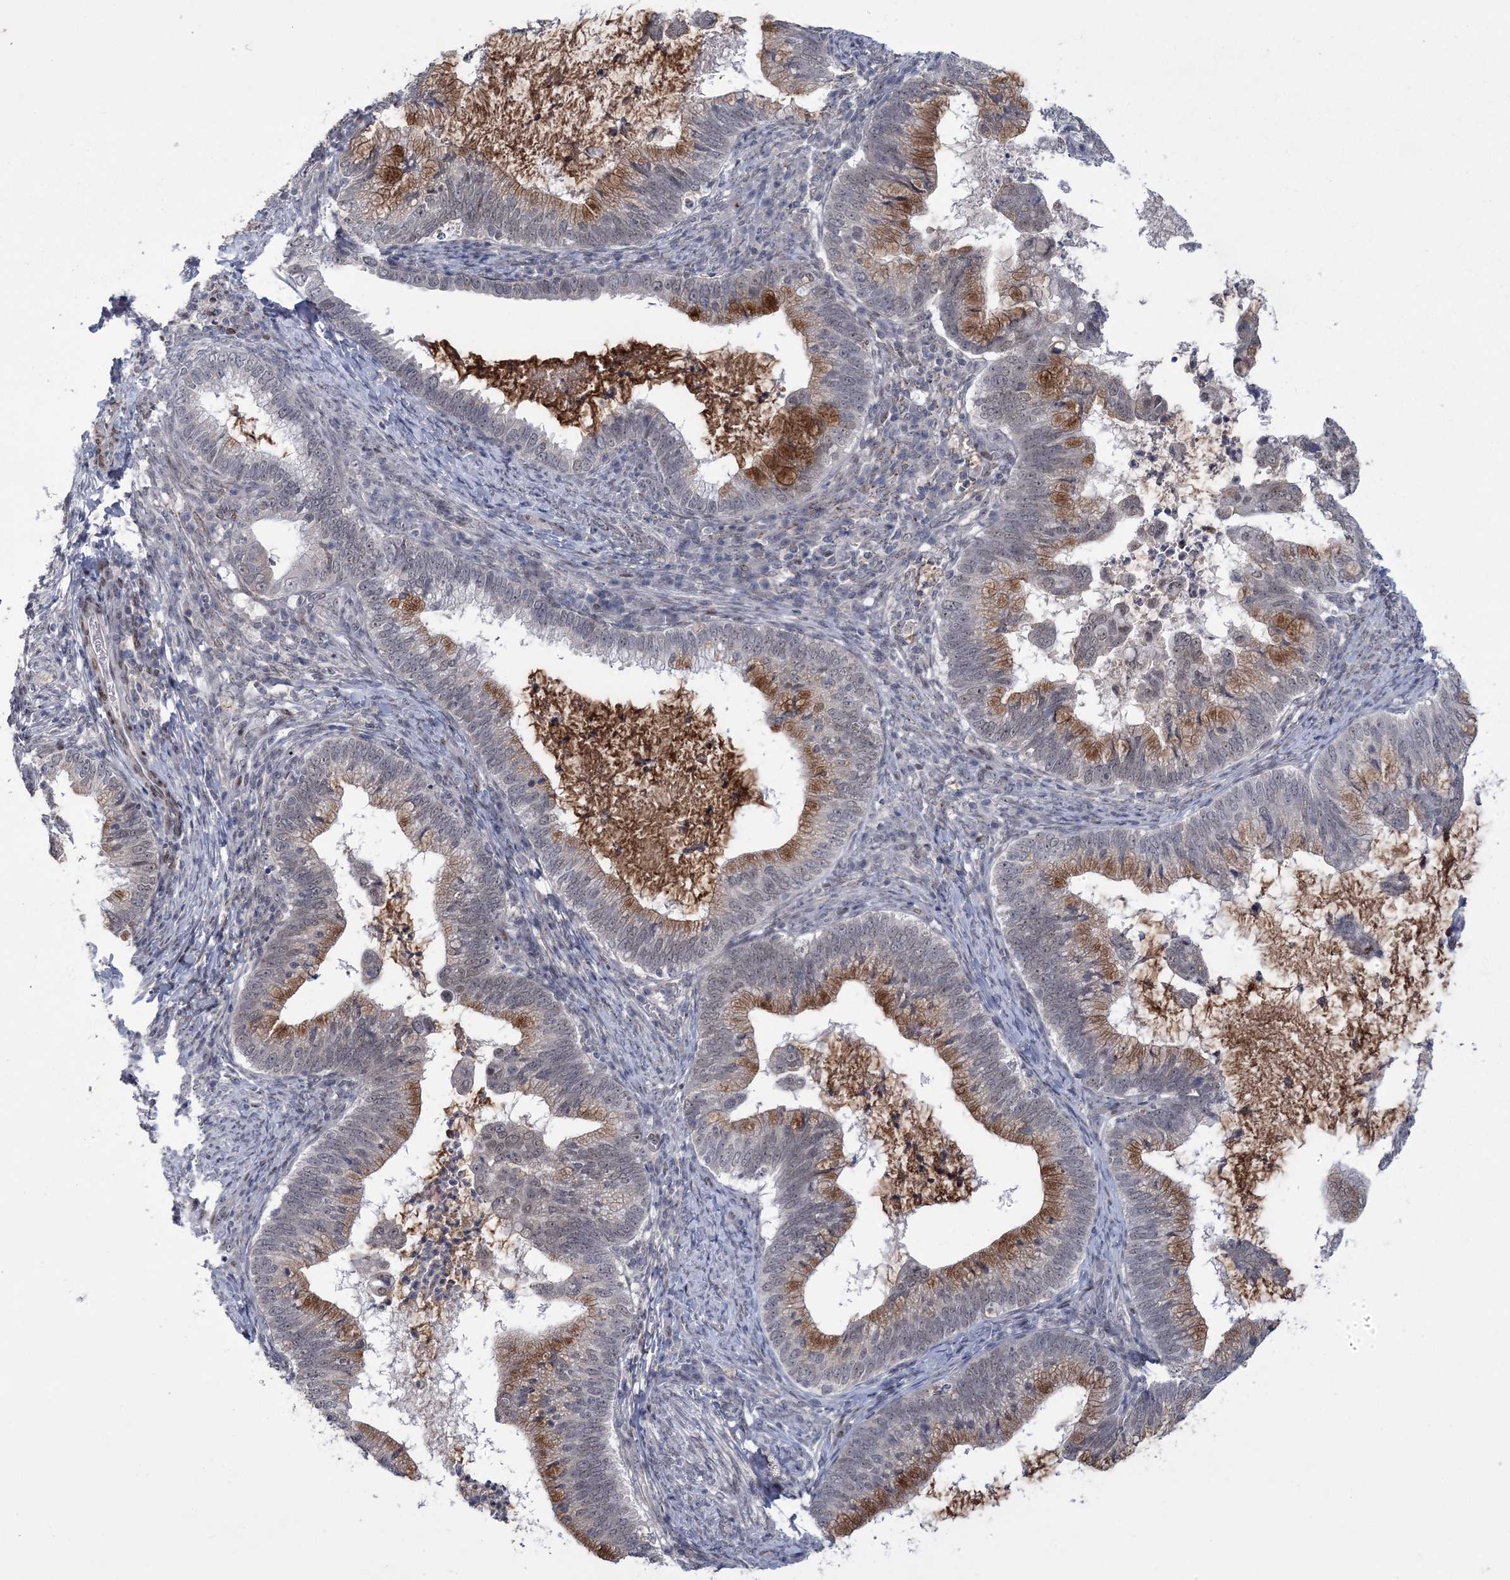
{"staining": {"intensity": "moderate", "quantity": "25%-75%", "location": "cytoplasmic/membranous,nuclear"}, "tissue": "cervical cancer", "cell_type": "Tumor cells", "image_type": "cancer", "snomed": [{"axis": "morphology", "description": "Adenocarcinoma, NOS"}, {"axis": "topography", "description": "Cervix"}], "caption": "Cervical cancer (adenocarcinoma) stained for a protein displays moderate cytoplasmic/membranous and nuclear positivity in tumor cells.", "gene": "HOMEZ", "patient": {"sex": "female", "age": 36}}